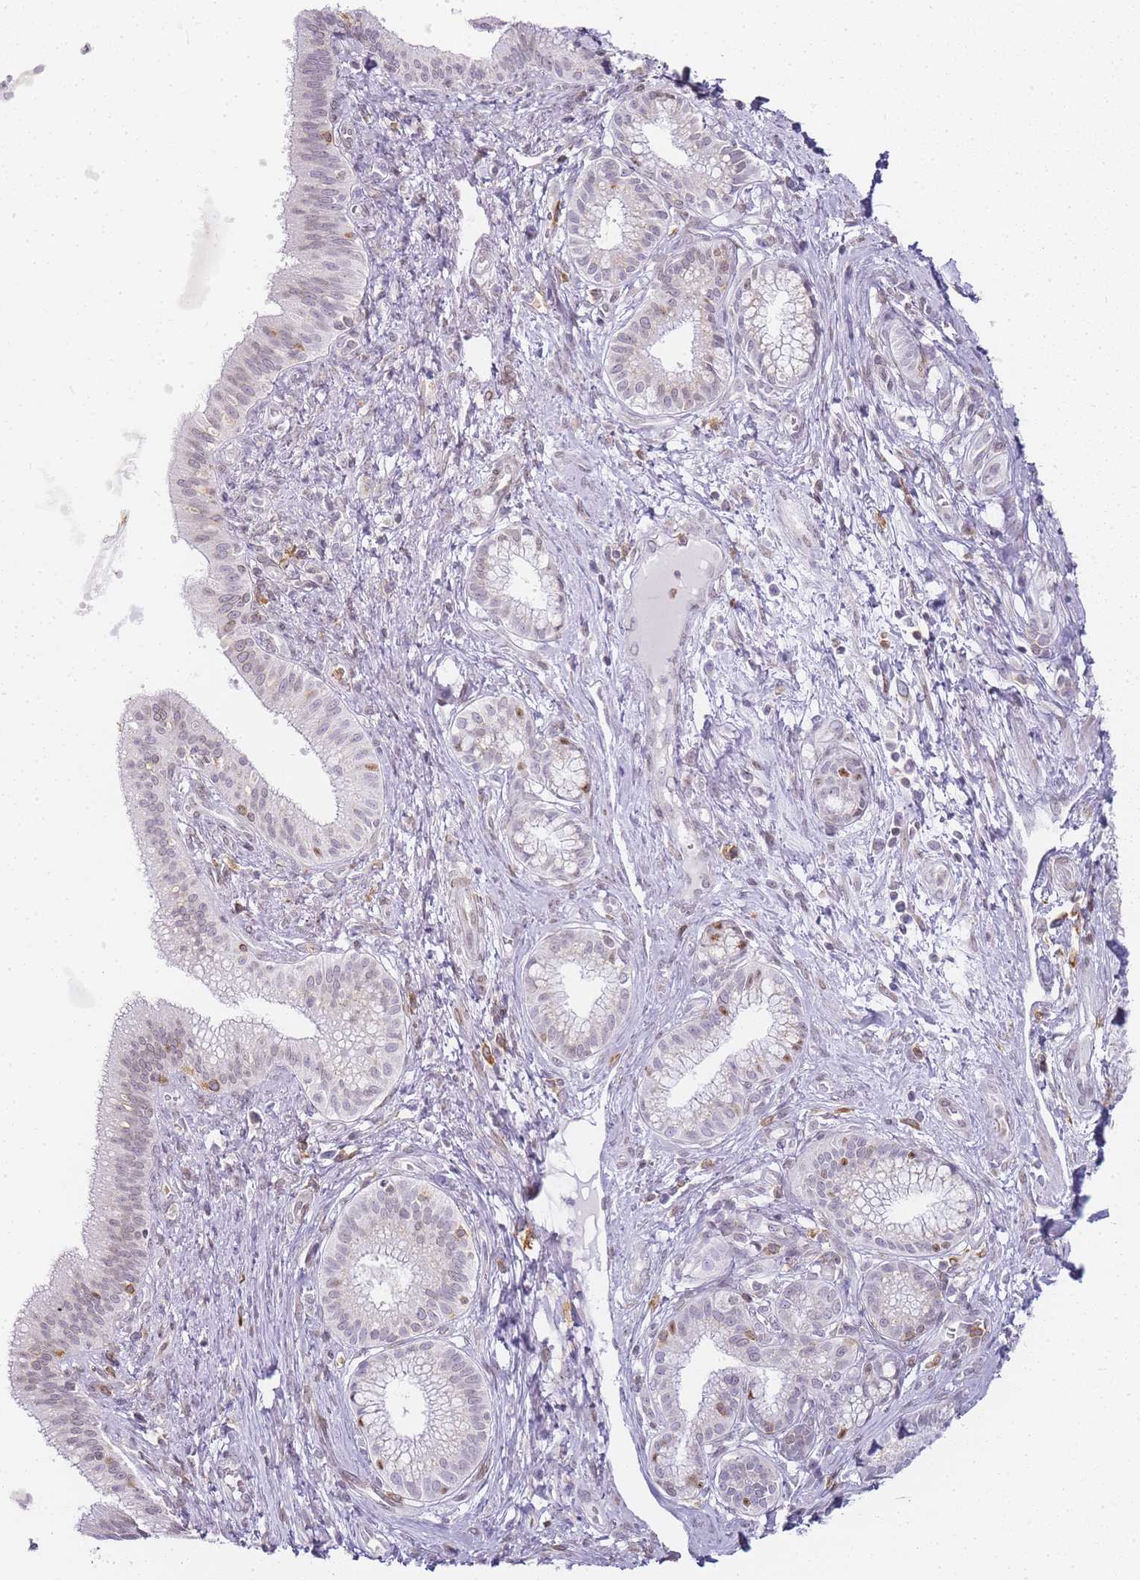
{"staining": {"intensity": "moderate", "quantity": "<25%", "location": "nuclear"}, "tissue": "pancreatic cancer", "cell_type": "Tumor cells", "image_type": "cancer", "snomed": [{"axis": "morphology", "description": "Adenocarcinoma, NOS"}, {"axis": "topography", "description": "Pancreas"}], "caption": "Pancreatic cancer (adenocarcinoma) was stained to show a protein in brown. There is low levels of moderate nuclear positivity in about <25% of tumor cells. The staining was performed using DAB (3,3'-diaminobenzidine) to visualize the protein expression in brown, while the nuclei were stained in blue with hematoxylin (Magnification: 20x).", "gene": "JAKMIP1", "patient": {"sex": "male", "age": 72}}